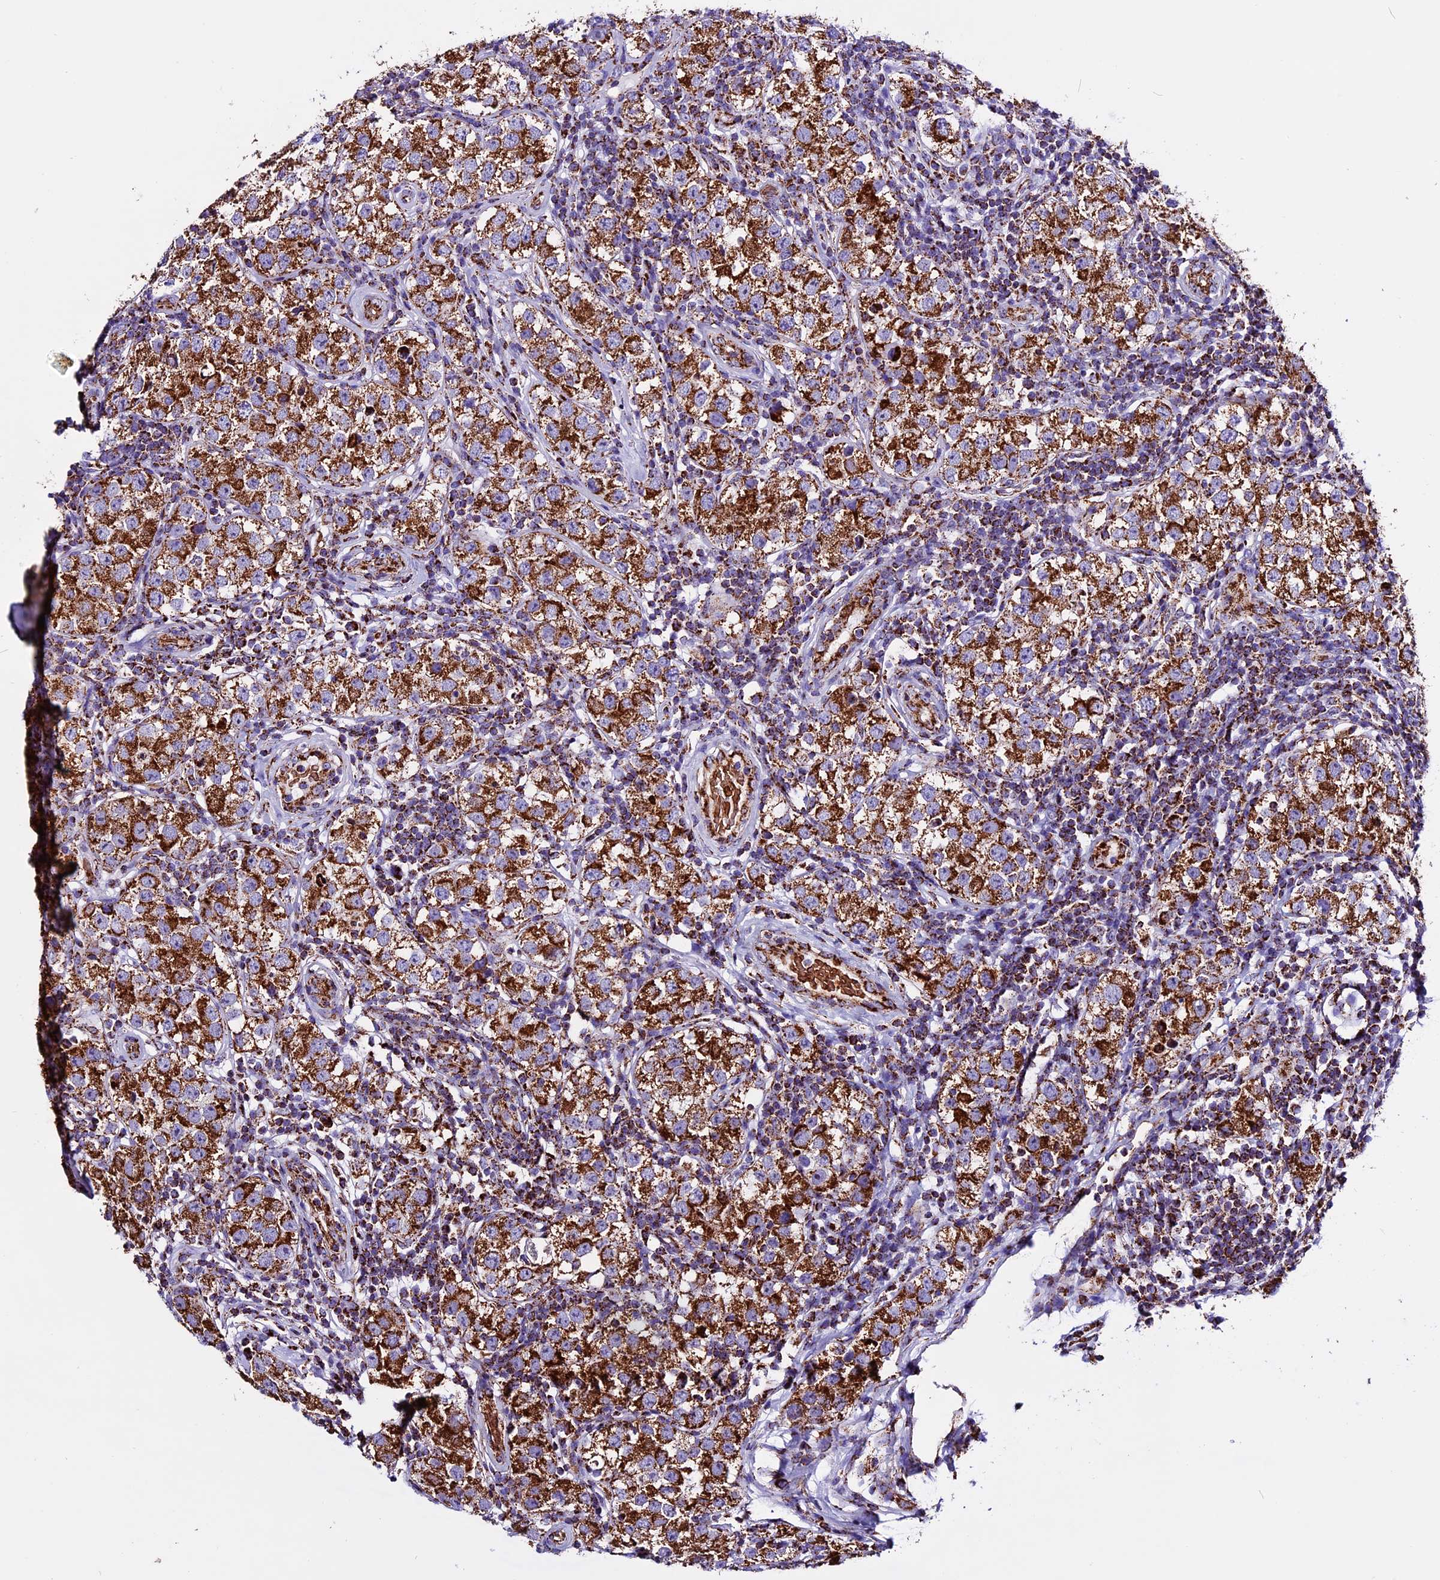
{"staining": {"intensity": "strong", "quantity": ">75%", "location": "cytoplasmic/membranous"}, "tissue": "testis cancer", "cell_type": "Tumor cells", "image_type": "cancer", "snomed": [{"axis": "morphology", "description": "Seminoma, NOS"}, {"axis": "topography", "description": "Testis"}], "caption": "Protein staining of testis seminoma tissue displays strong cytoplasmic/membranous staining in about >75% of tumor cells. (DAB IHC, brown staining for protein, blue staining for nuclei).", "gene": "CX3CL1", "patient": {"sex": "male", "age": 34}}